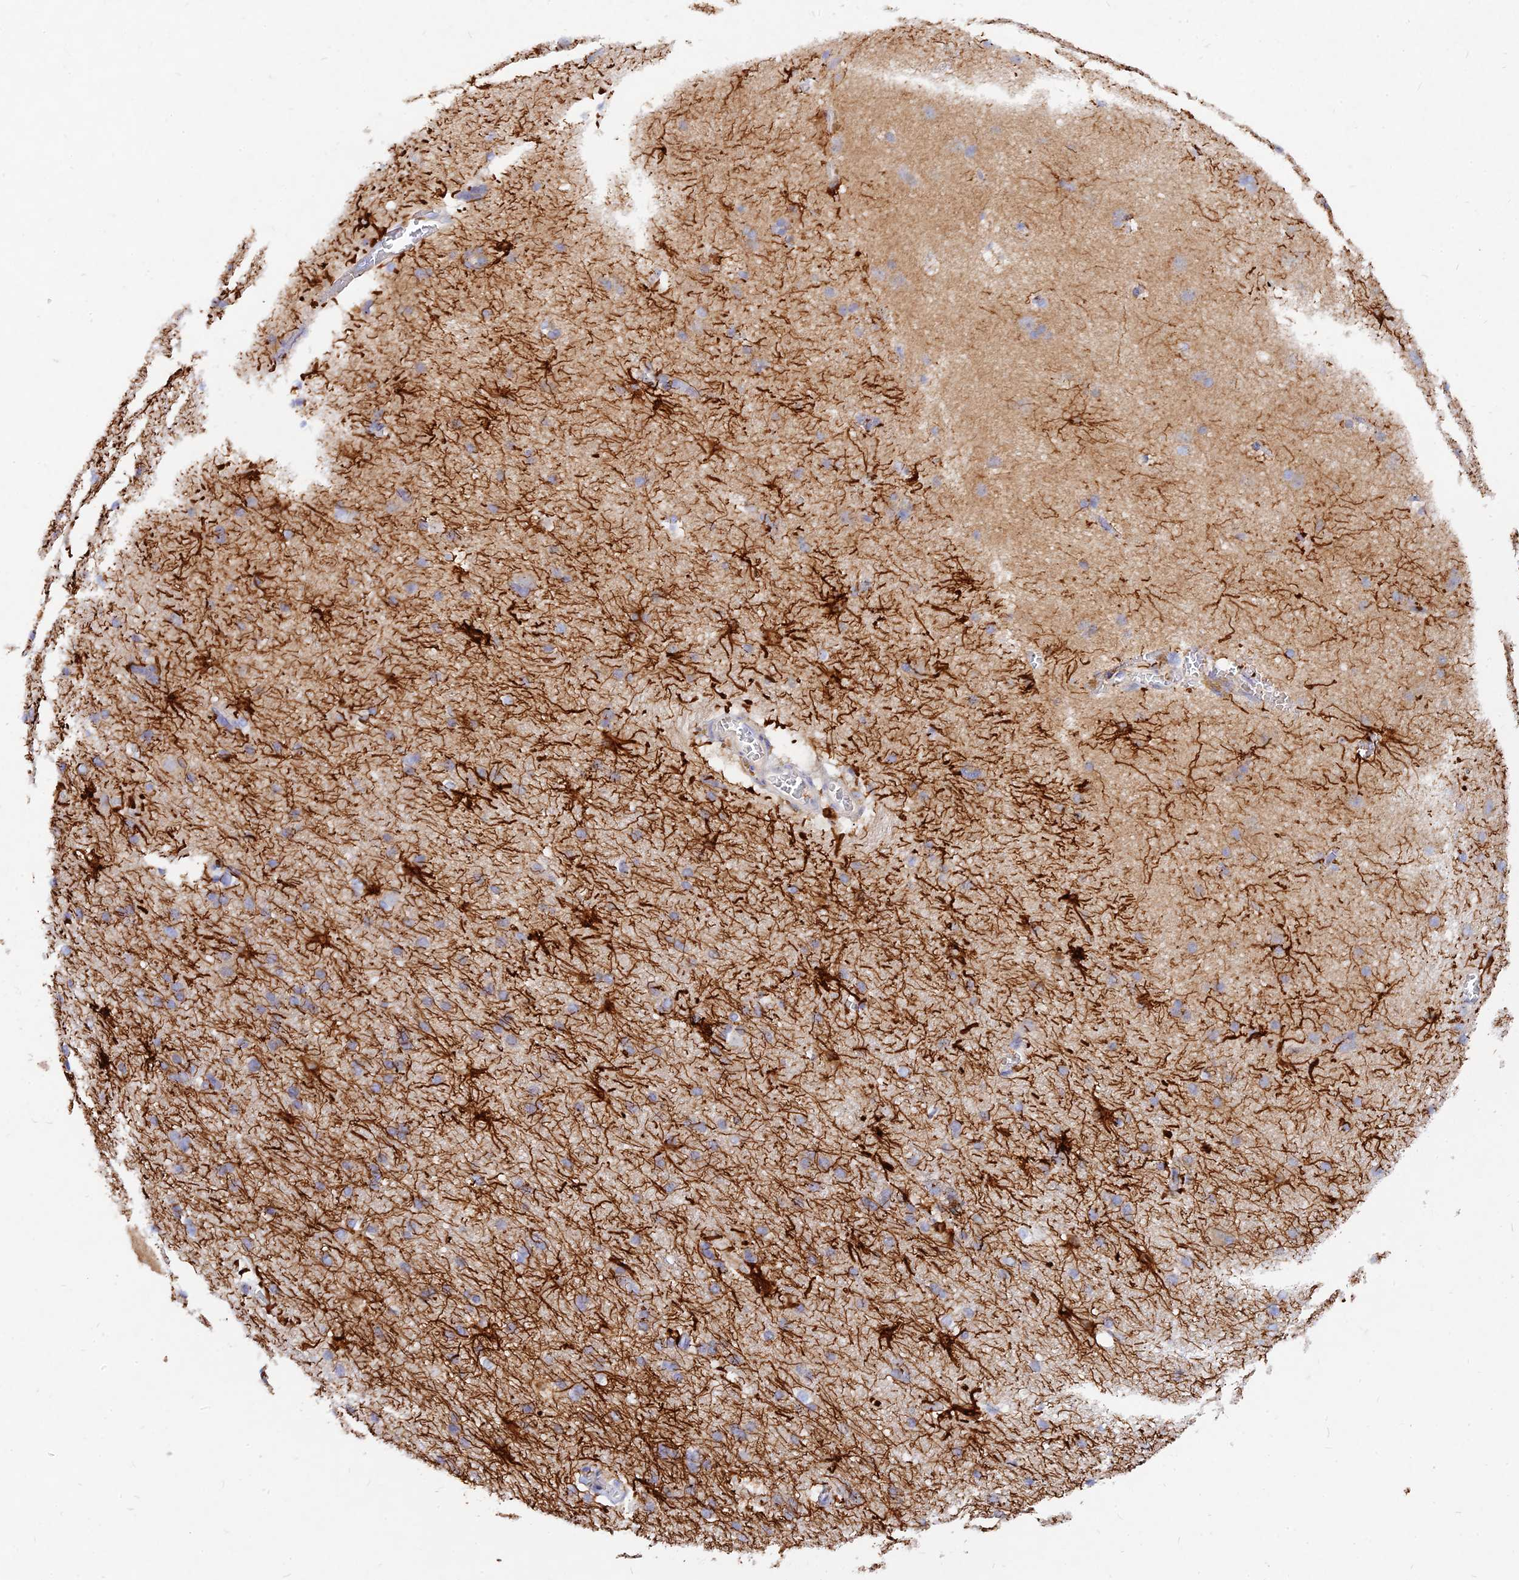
{"staining": {"intensity": "negative", "quantity": "none", "location": "none"}, "tissue": "cerebral cortex", "cell_type": "Endothelial cells", "image_type": "normal", "snomed": [{"axis": "morphology", "description": "Normal tissue, NOS"}, {"axis": "topography", "description": "Cerebral cortex"}], "caption": "Endothelial cells are negative for brown protein staining in unremarkable cerebral cortex. Brightfield microscopy of immunohistochemistry (IHC) stained with DAB (brown) and hematoxylin (blue), captured at high magnification.", "gene": "MROH1", "patient": {"sex": "male", "age": 54}}